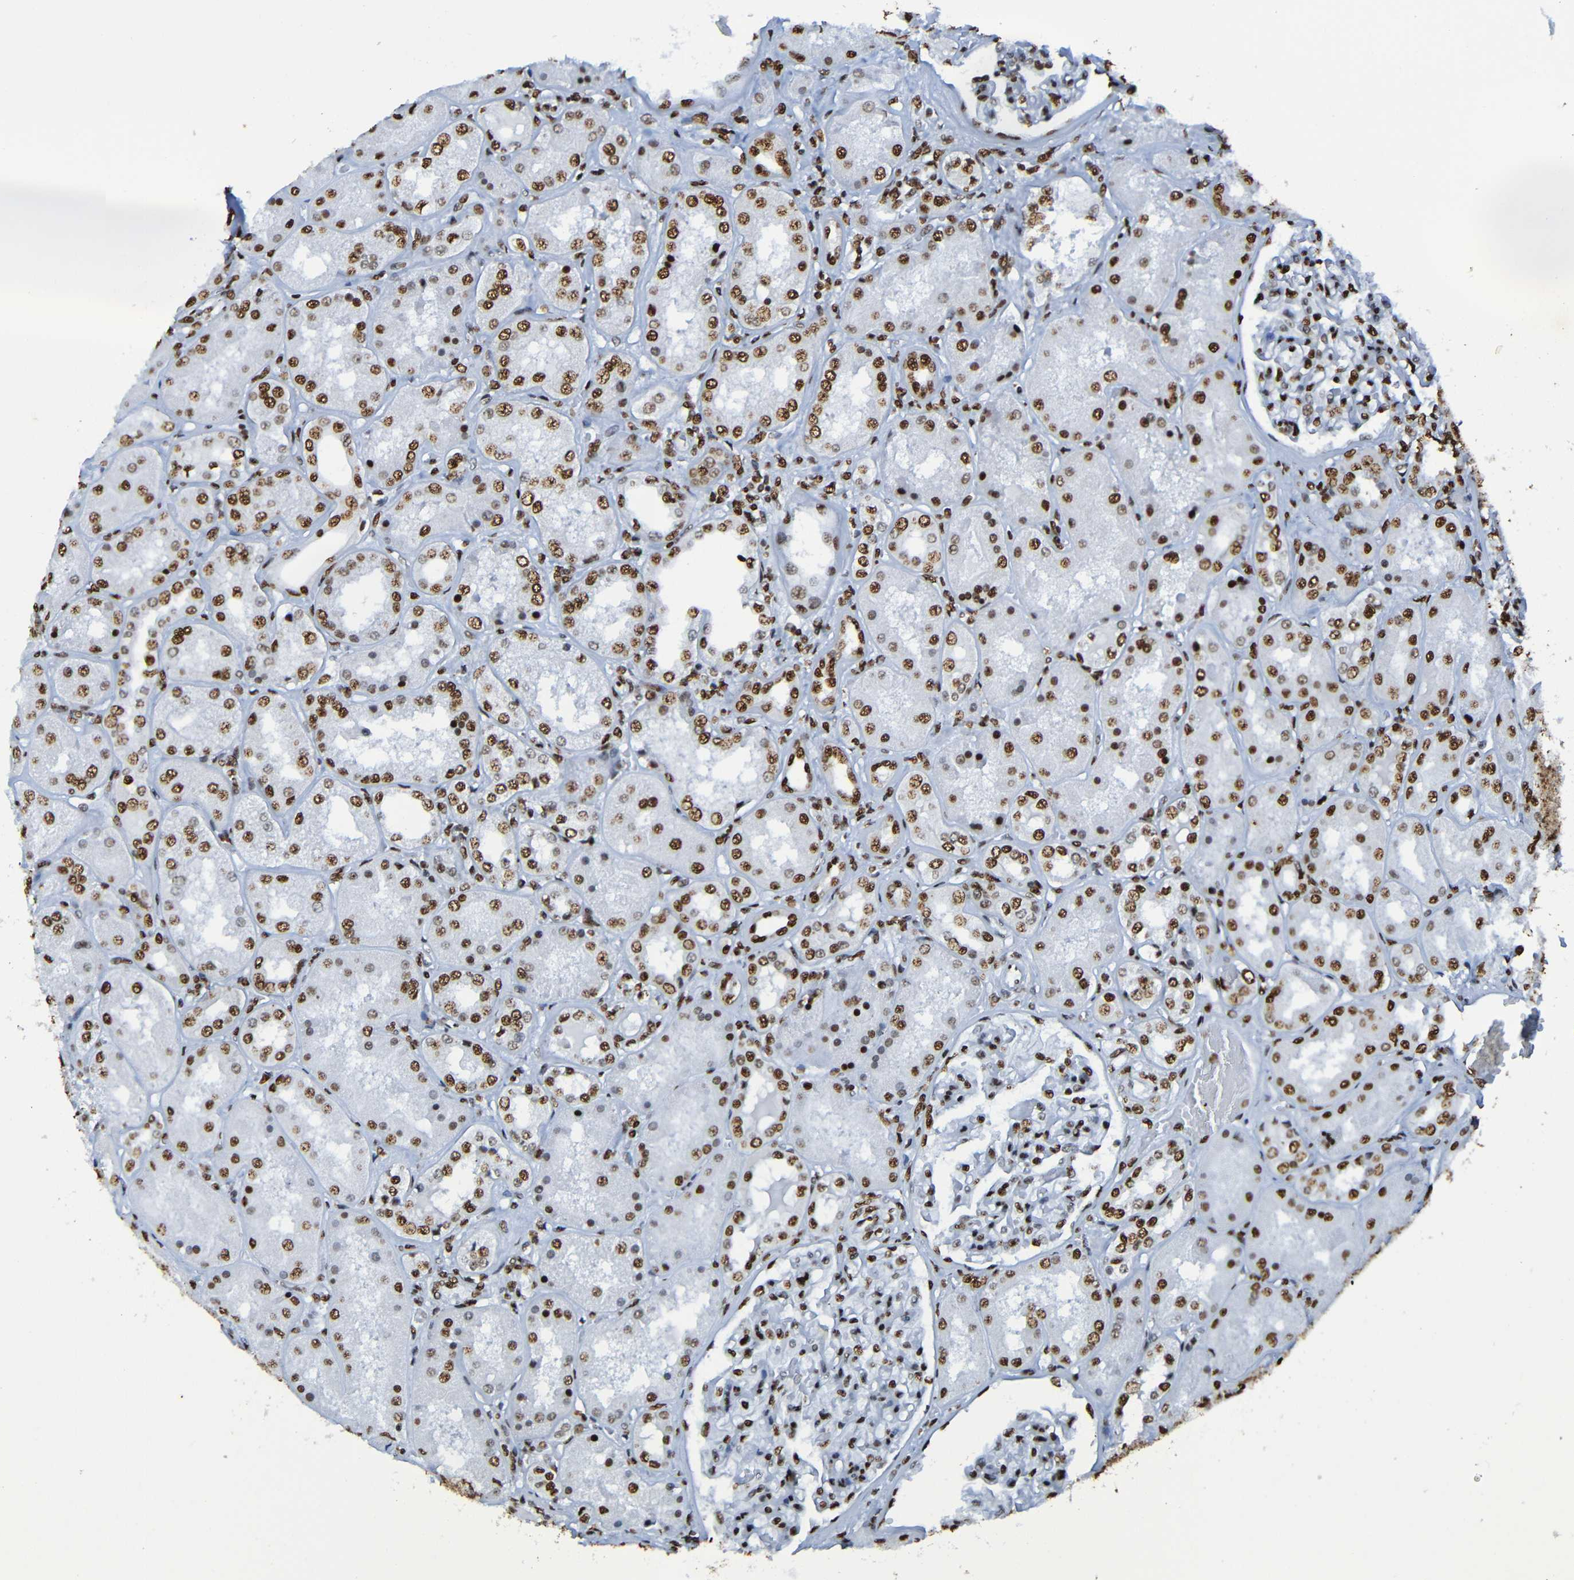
{"staining": {"intensity": "strong", "quantity": ">75%", "location": "nuclear"}, "tissue": "kidney", "cell_type": "Cells in glomeruli", "image_type": "normal", "snomed": [{"axis": "morphology", "description": "Normal tissue, NOS"}, {"axis": "topography", "description": "Kidney"}], "caption": "A brown stain shows strong nuclear positivity of a protein in cells in glomeruli of benign human kidney. The staining was performed using DAB to visualize the protein expression in brown, while the nuclei were stained in blue with hematoxylin (Magnification: 20x).", "gene": "SRSF3", "patient": {"sex": "female", "age": 56}}